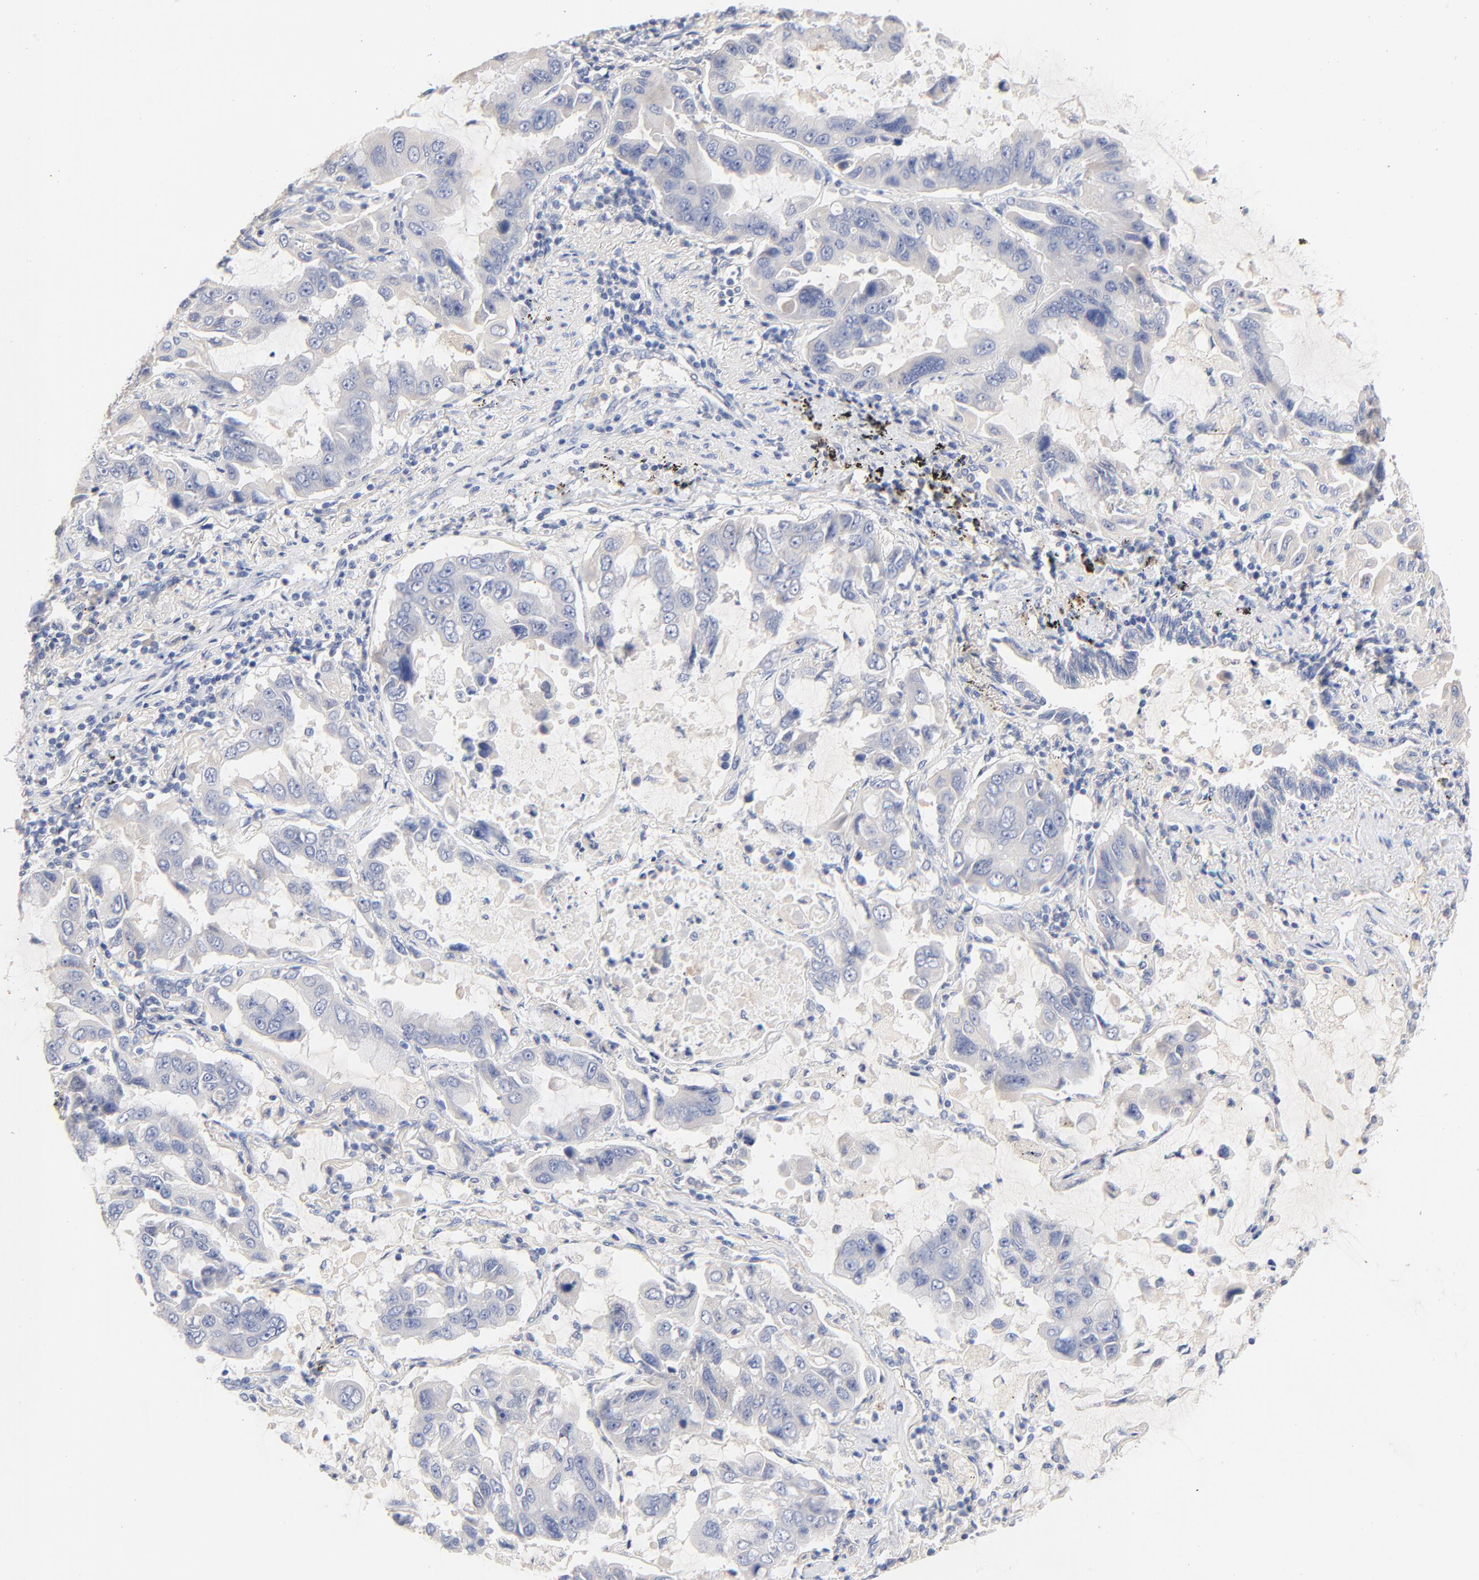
{"staining": {"intensity": "negative", "quantity": "none", "location": "none"}, "tissue": "lung cancer", "cell_type": "Tumor cells", "image_type": "cancer", "snomed": [{"axis": "morphology", "description": "Adenocarcinoma, NOS"}, {"axis": "topography", "description": "Lung"}], "caption": "Lung cancer (adenocarcinoma) was stained to show a protein in brown. There is no significant staining in tumor cells.", "gene": "CPS1", "patient": {"sex": "male", "age": 64}}